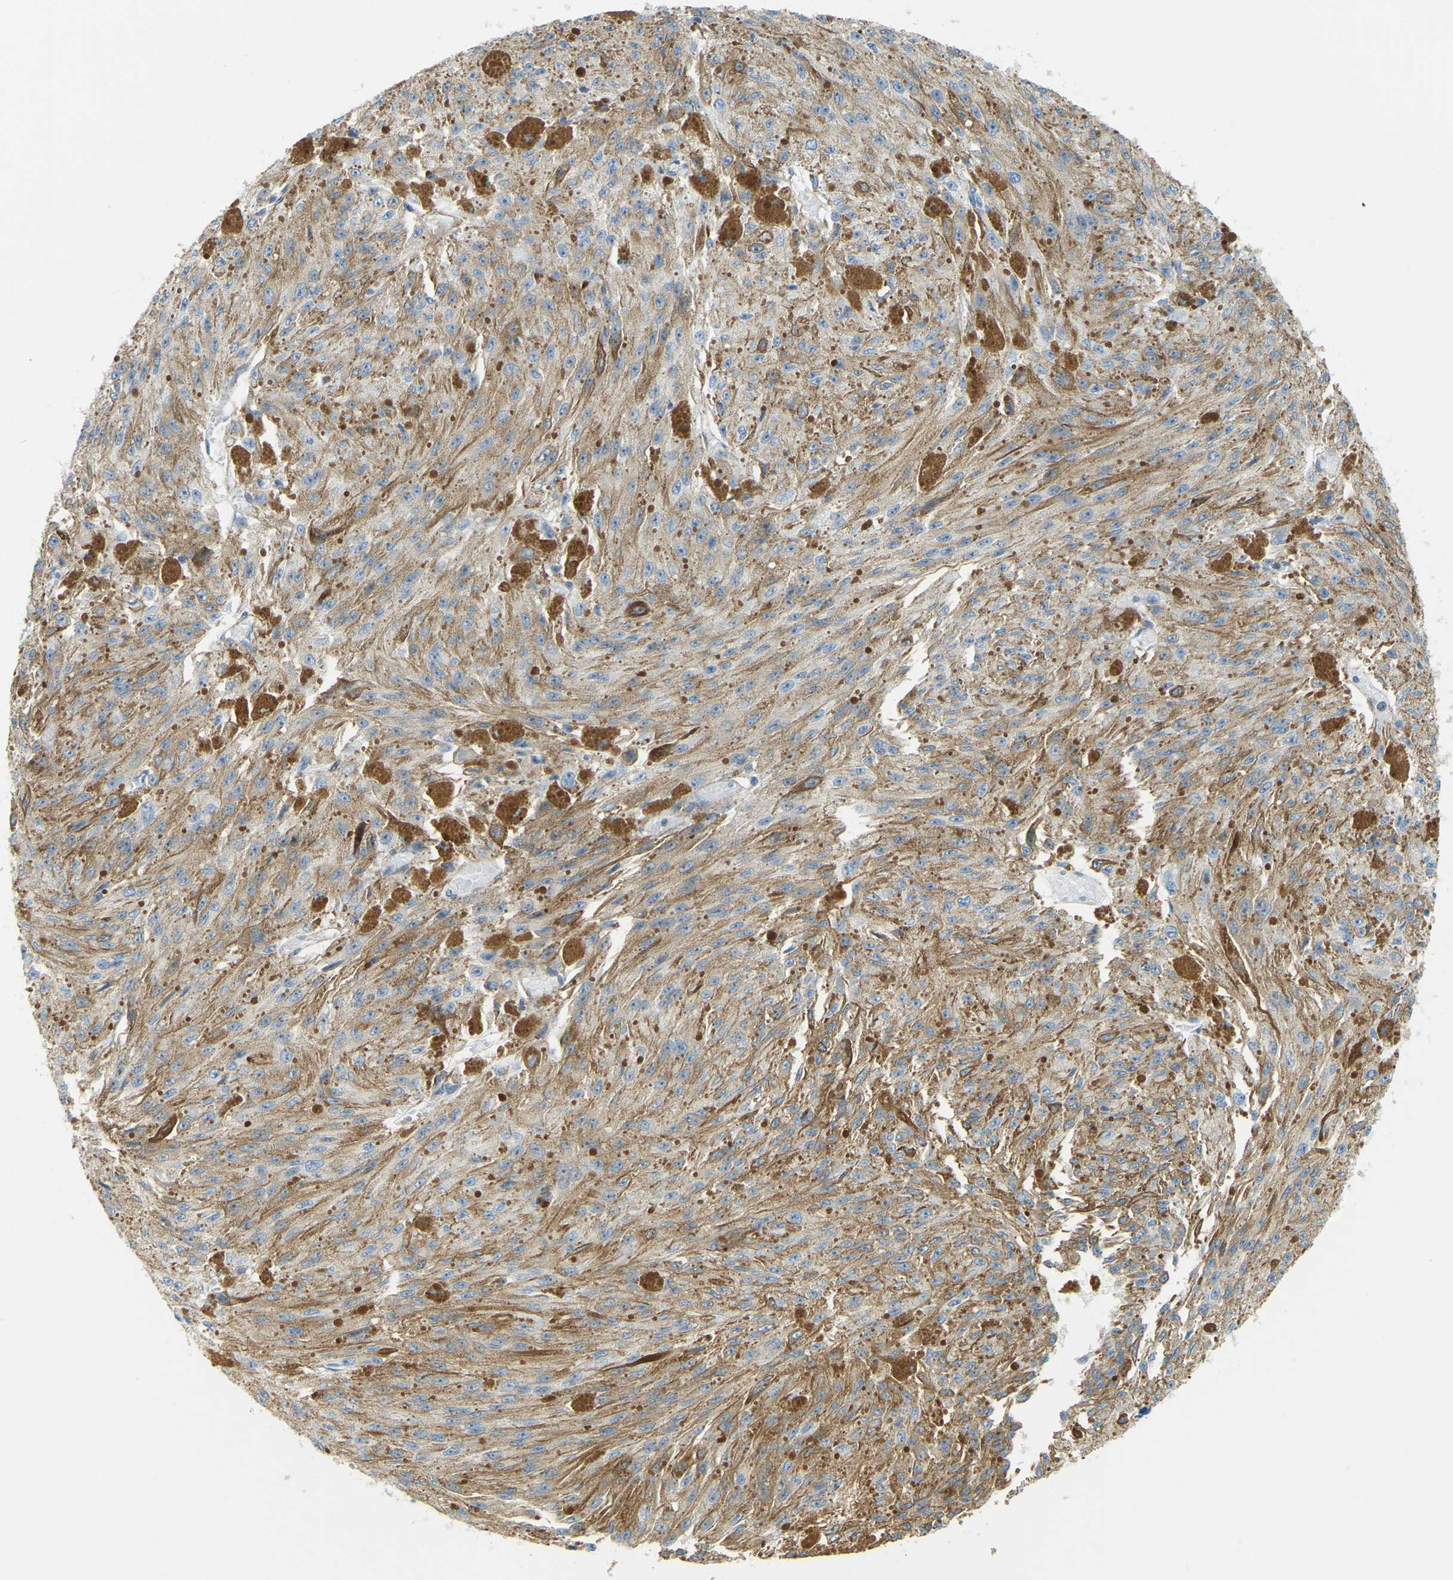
{"staining": {"intensity": "moderate", "quantity": ">75%", "location": "cytoplasmic/membranous"}, "tissue": "melanoma", "cell_type": "Tumor cells", "image_type": "cancer", "snomed": [{"axis": "morphology", "description": "Malignant melanoma, NOS"}, {"axis": "topography", "description": "Other"}], "caption": "Protein expression by IHC displays moderate cytoplasmic/membranous positivity in about >75% of tumor cells in malignant melanoma.", "gene": "MYL3", "patient": {"sex": "male", "age": 79}}